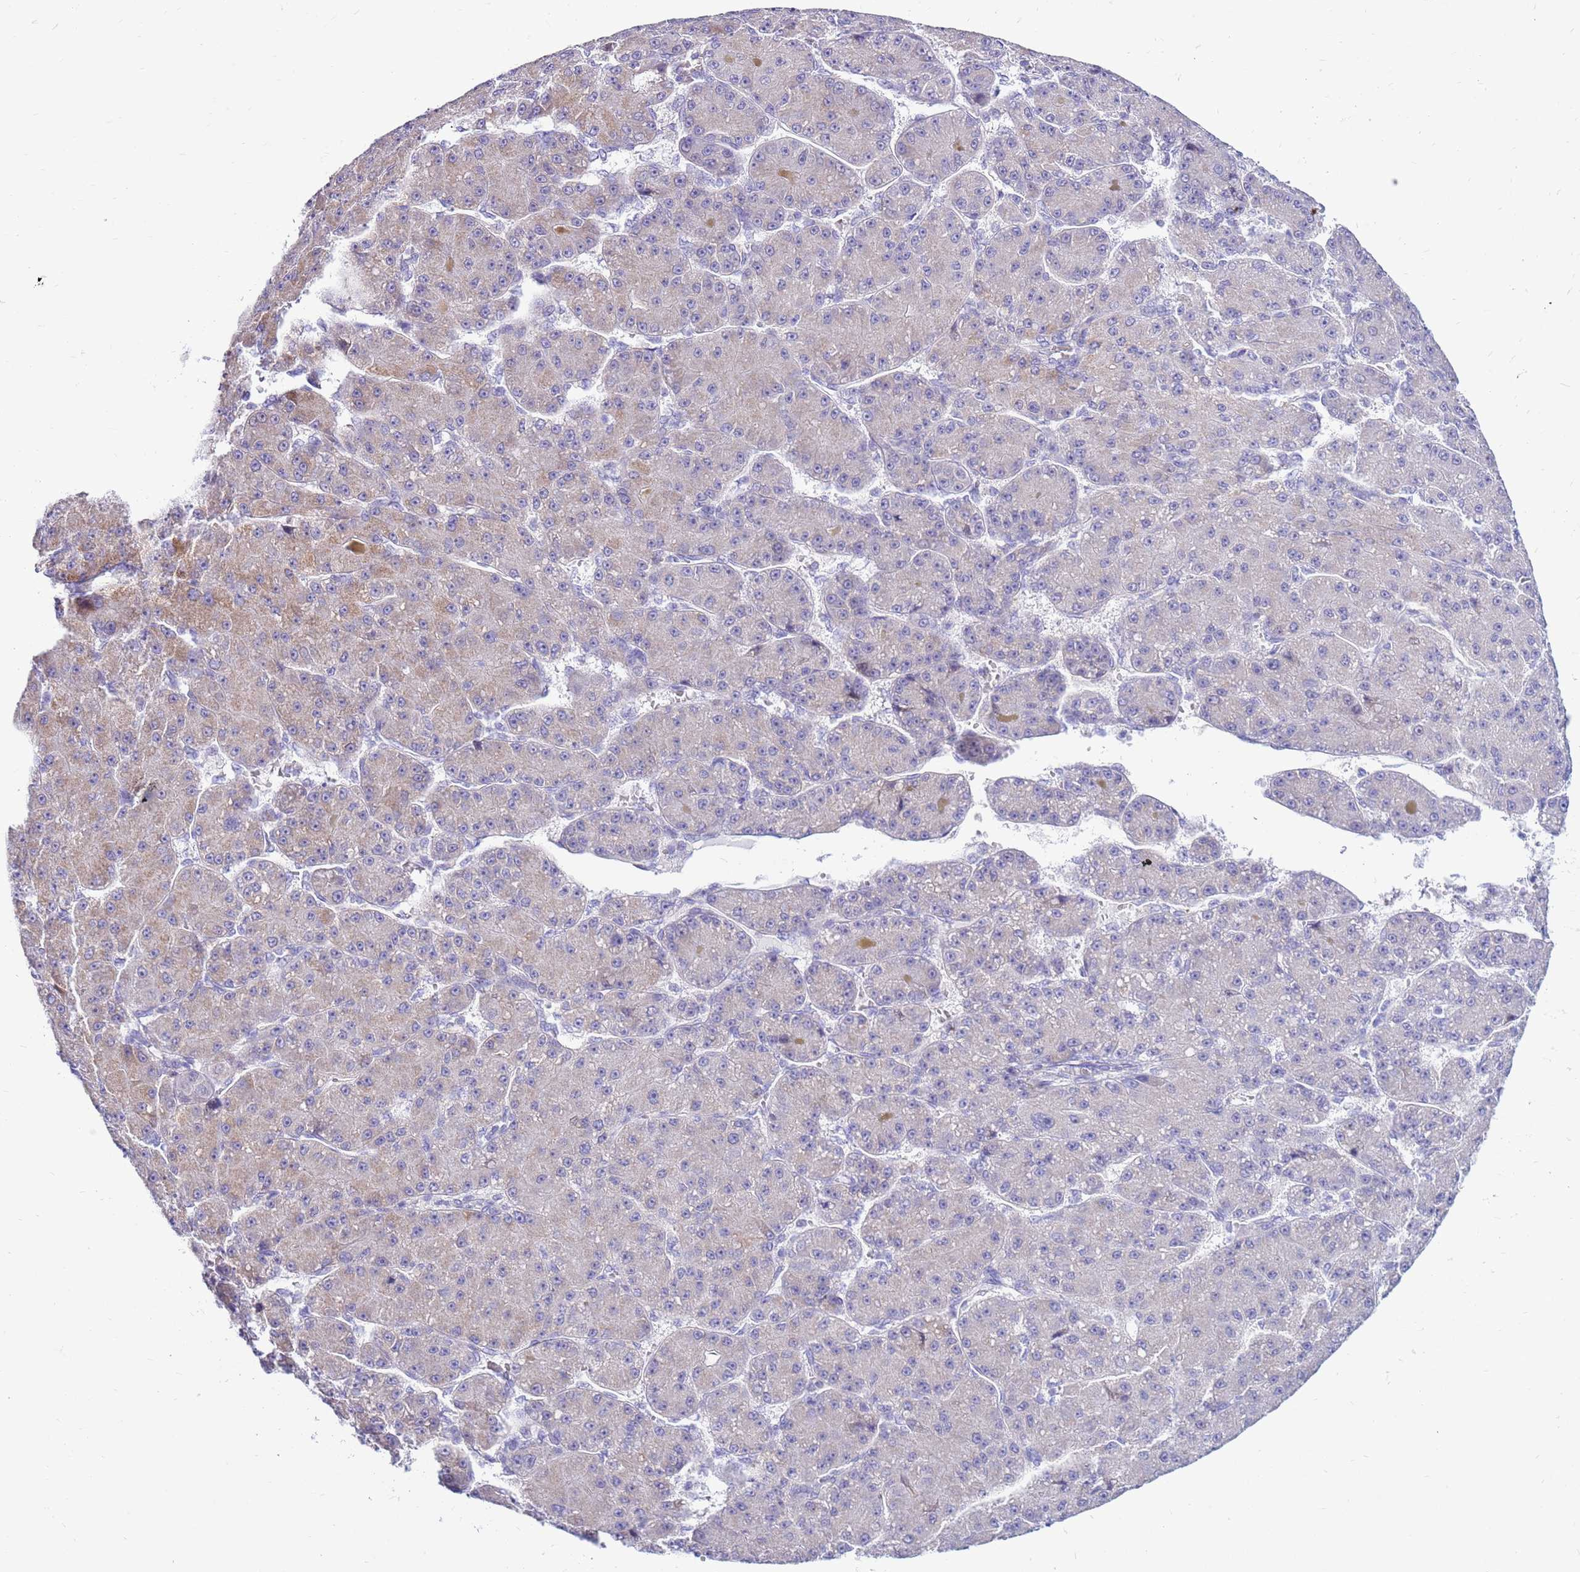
{"staining": {"intensity": "negative", "quantity": "none", "location": "none"}, "tissue": "liver cancer", "cell_type": "Tumor cells", "image_type": "cancer", "snomed": [{"axis": "morphology", "description": "Carcinoma, Hepatocellular, NOS"}, {"axis": "topography", "description": "Liver"}], "caption": "A histopathology image of liver cancer (hepatocellular carcinoma) stained for a protein reveals no brown staining in tumor cells.", "gene": "IGF1R", "patient": {"sex": "male", "age": 67}}